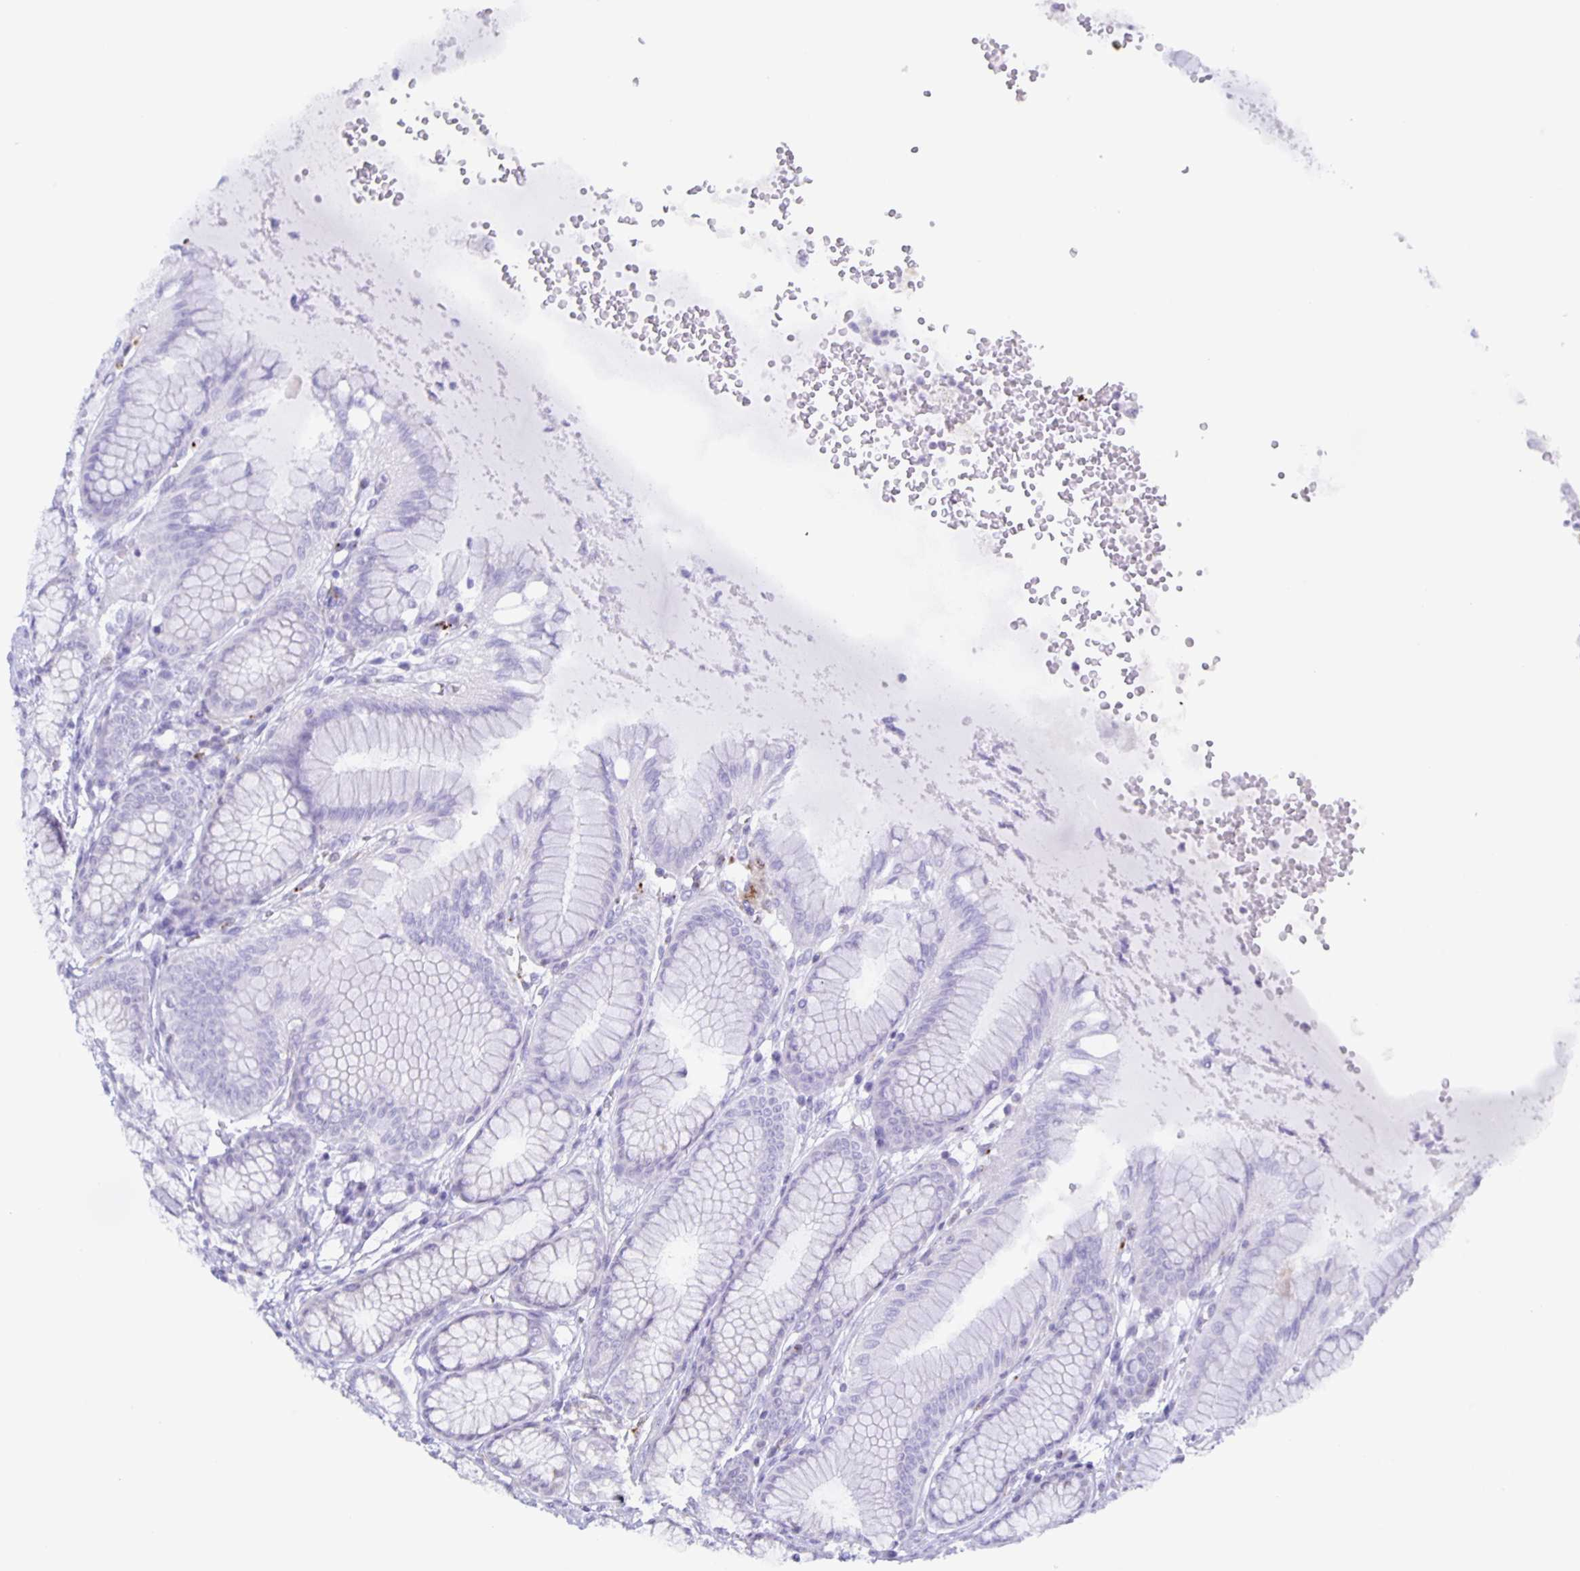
{"staining": {"intensity": "negative", "quantity": "none", "location": "none"}, "tissue": "stomach", "cell_type": "Glandular cells", "image_type": "normal", "snomed": [{"axis": "morphology", "description": "Normal tissue, NOS"}, {"axis": "topography", "description": "Stomach"}, {"axis": "topography", "description": "Stomach, lower"}], "caption": "DAB (3,3'-diaminobenzidine) immunohistochemical staining of unremarkable stomach shows no significant positivity in glandular cells. (DAB (3,3'-diaminobenzidine) immunohistochemistry visualized using brightfield microscopy, high magnification).", "gene": "LIPA", "patient": {"sex": "male", "age": 76}}